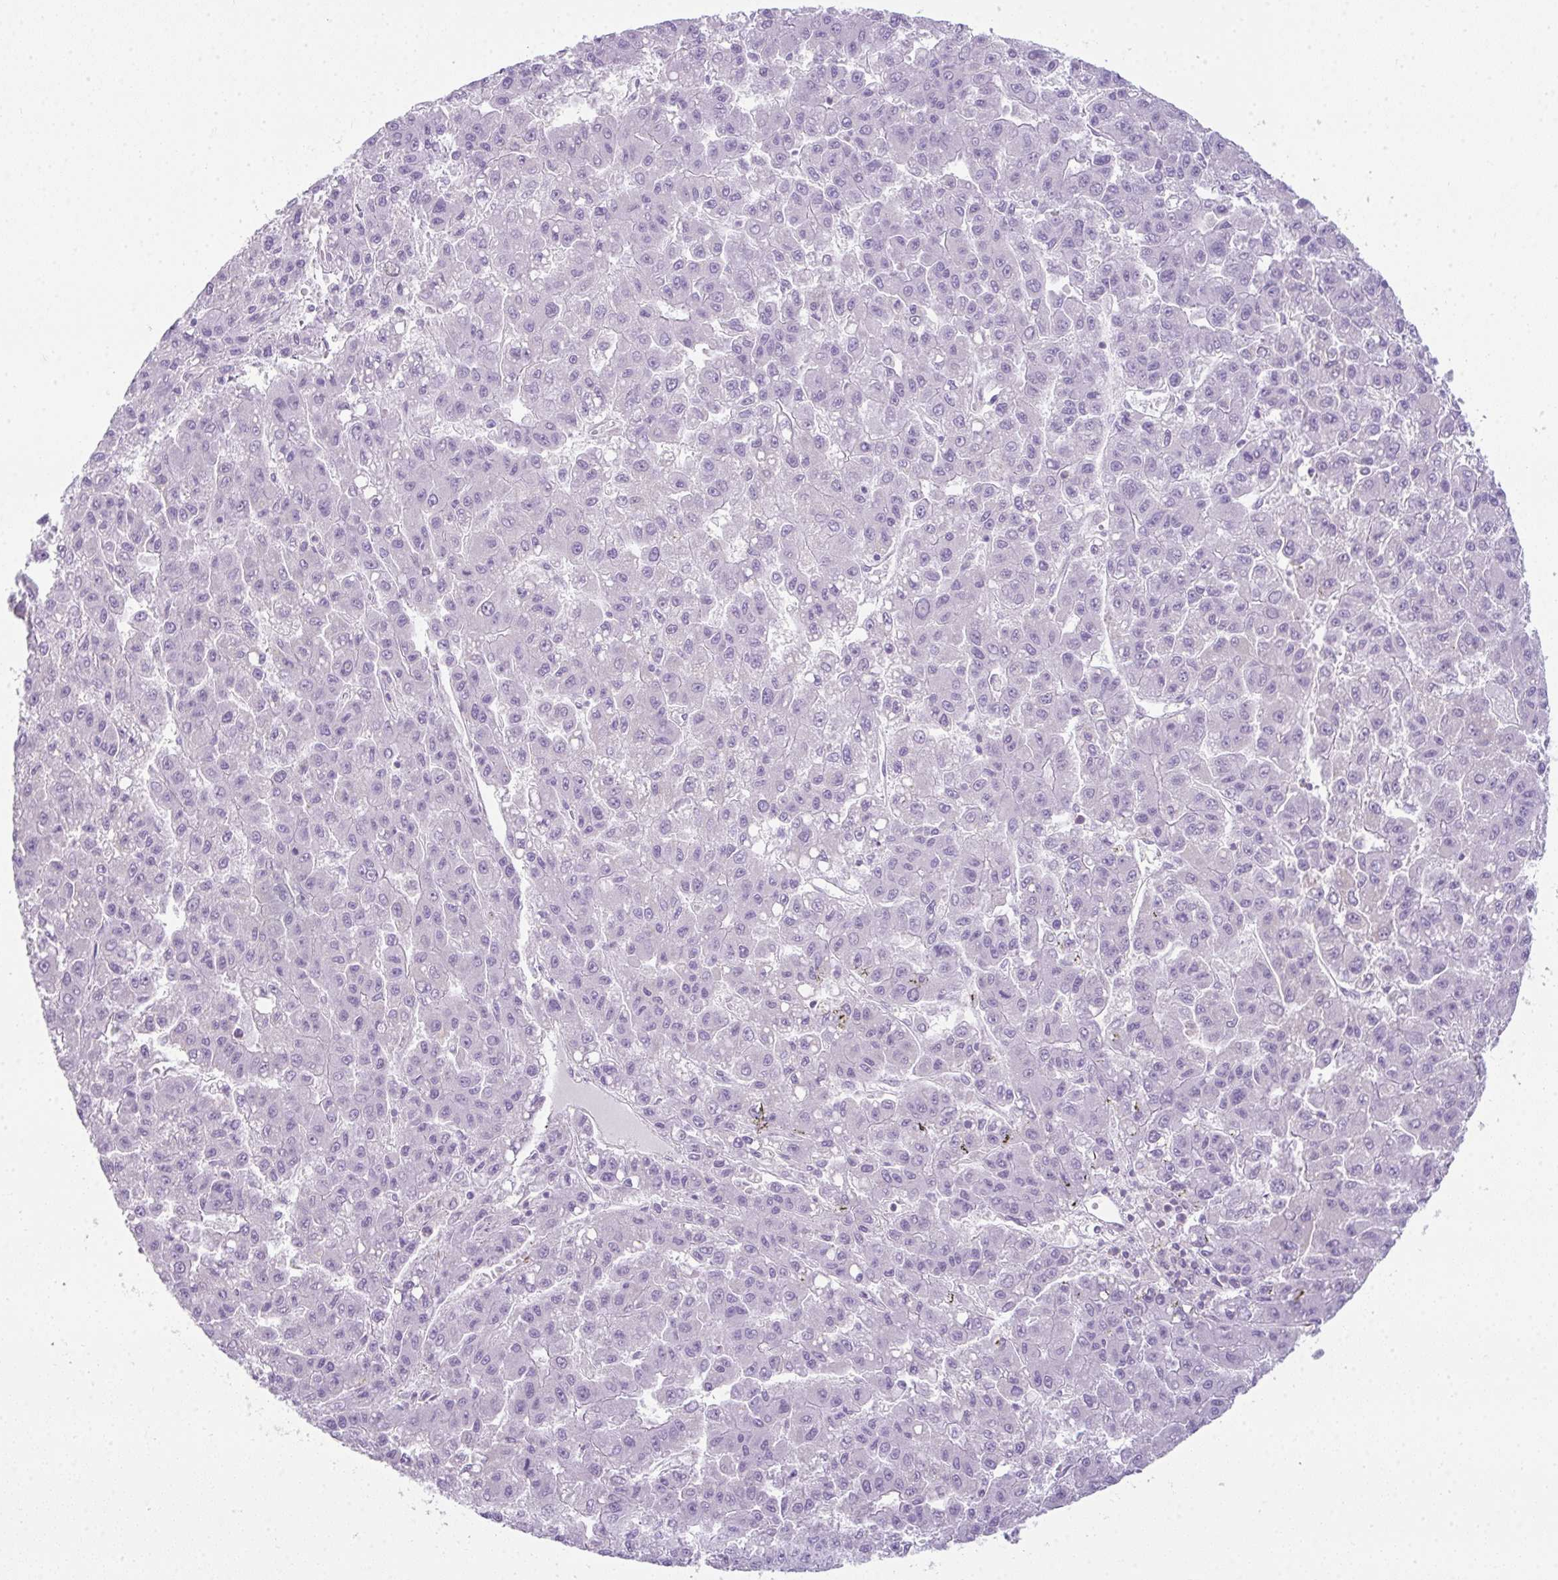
{"staining": {"intensity": "negative", "quantity": "none", "location": "none"}, "tissue": "liver cancer", "cell_type": "Tumor cells", "image_type": "cancer", "snomed": [{"axis": "morphology", "description": "Carcinoma, Hepatocellular, NOS"}, {"axis": "topography", "description": "Liver"}], "caption": "Immunohistochemistry (IHC) photomicrograph of neoplastic tissue: liver cancer (hepatocellular carcinoma) stained with DAB (3,3'-diaminobenzidine) displays no significant protein staining in tumor cells. (Brightfield microscopy of DAB IHC at high magnification).", "gene": "CDRT15", "patient": {"sex": "male", "age": 70}}